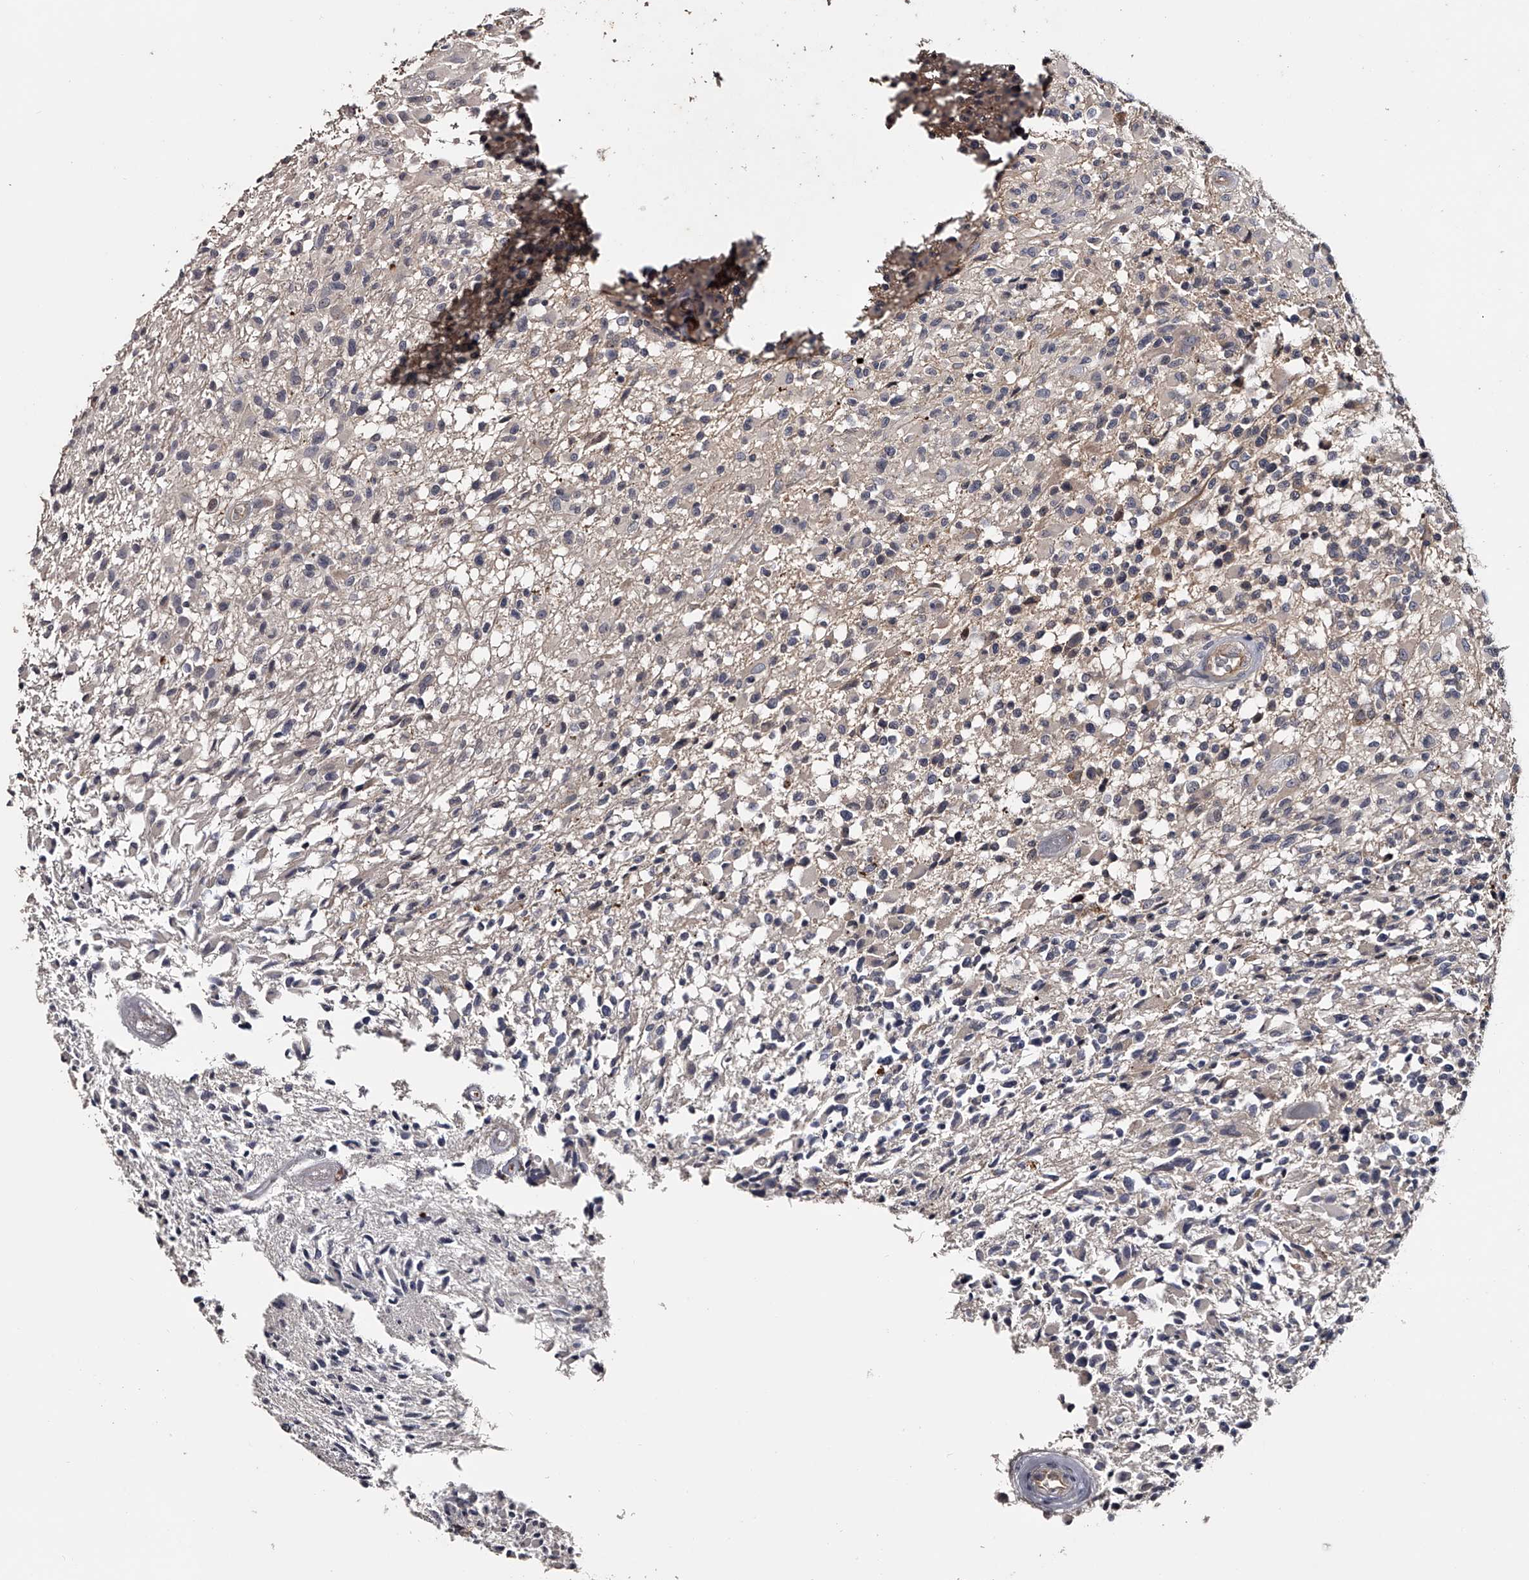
{"staining": {"intensity": "negative", "quantity": "none", "location": "none"}, "tissue": "glioma", "cell_type": "Tumor cells", "image_type": "cancer", "snomed": [{"axis": "morphology", "description": "Glioma, malignant, High grade"}, {"axis": "morphology", "description": "Glioblastoma, NOS"}, {"axis": "topography", "description": "Brain"}], "caption": "The image shows no staining of tumor cells in glioblastoma.", "gene": "MDN1", "patient": {"sex": "male", "age": 60}}